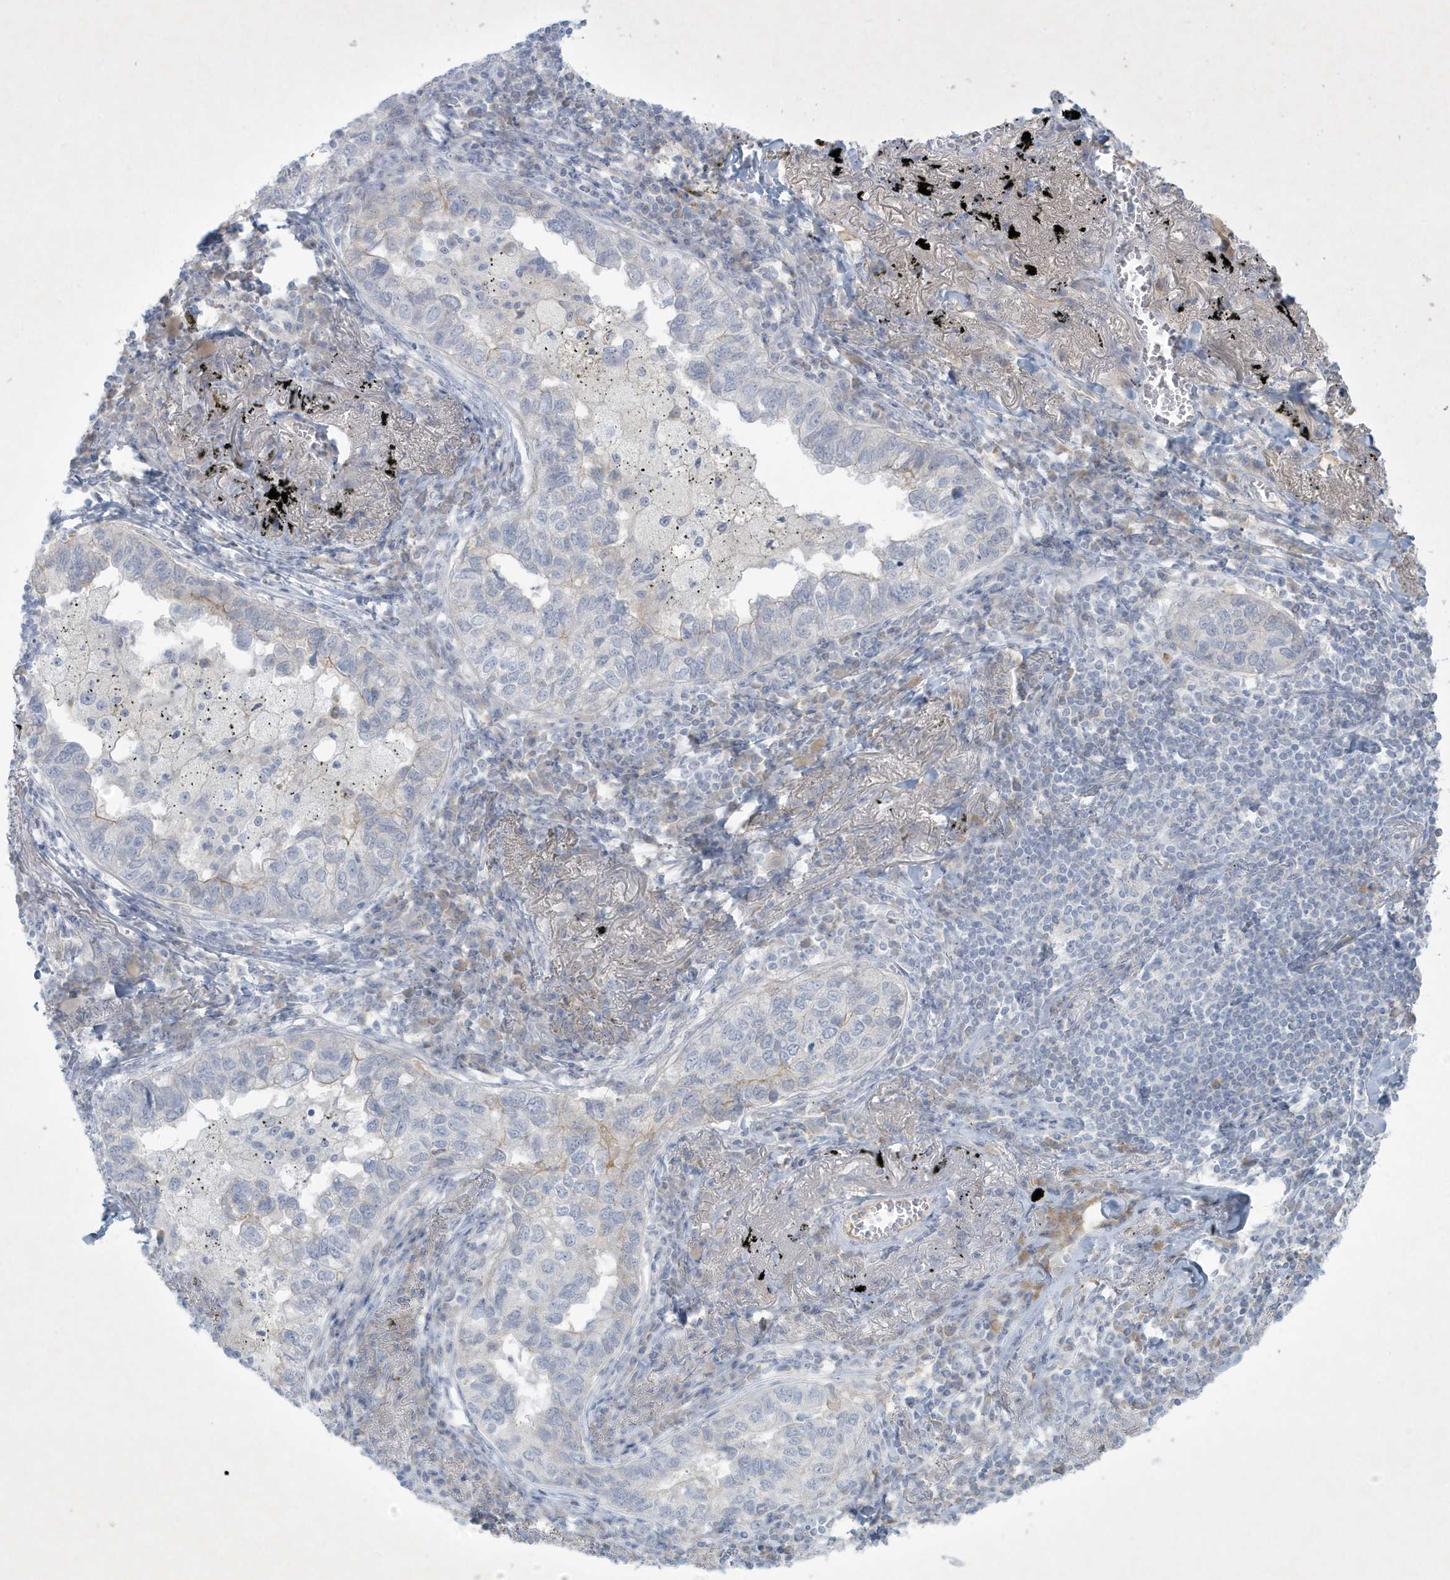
{"staining": {"intensity": "negative", "quantity": "none", "location": "none"}, "tissue": "lung cancer", "cell_type": "Tumor cells", "image_type": "cancer", "snomed": [{"axis": "morphology", "description": "Adenocarcinoma, NOS"}, {"axis": "topography", "description": "Lung"}], "caption": "An IHC micrograph of adenocarcinoma (lung) is shown. There is no staining in tumor cells of adenocarcinoma (lung).", "gene": "CCDC24", "patient": {"sex": "male", "age": 65}}